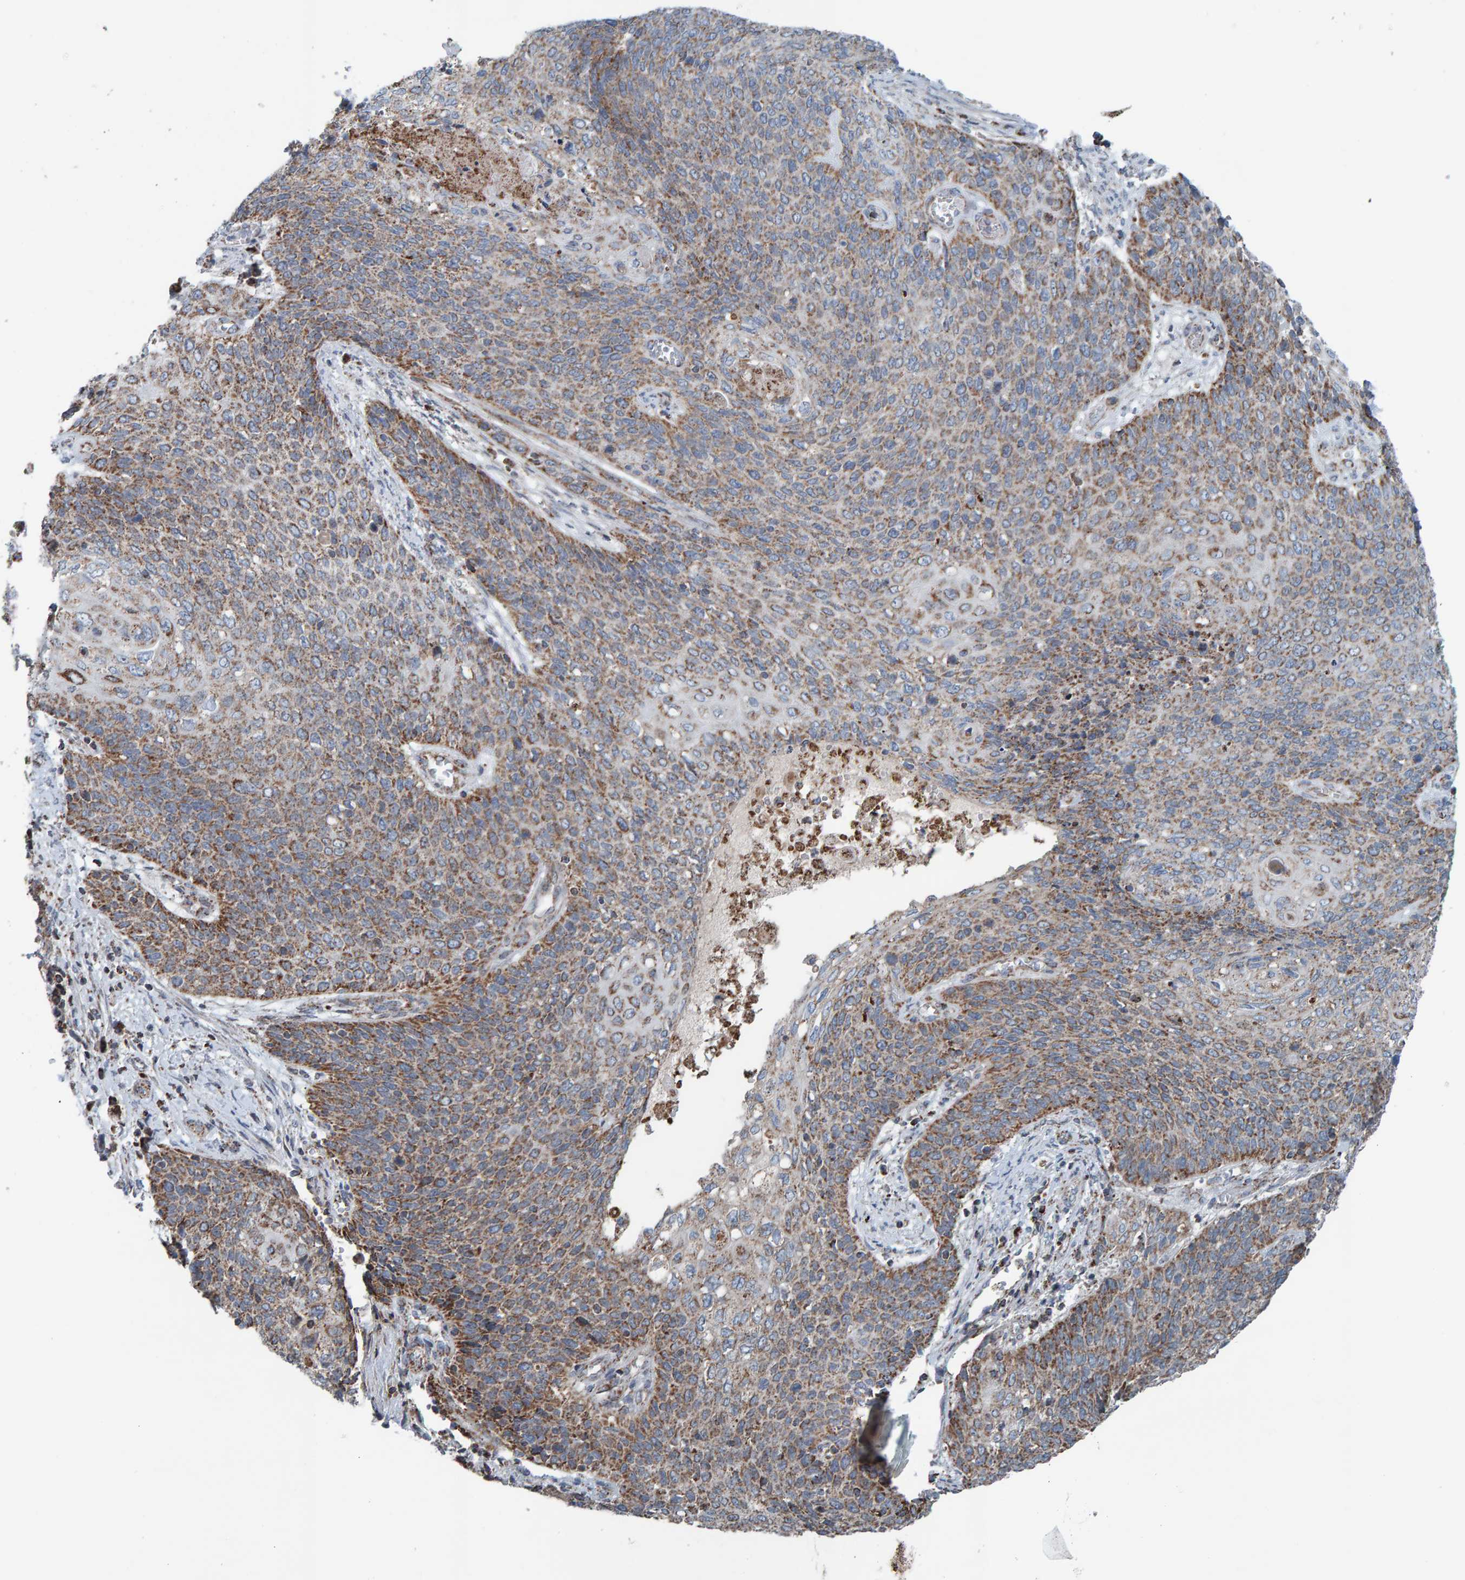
{"staining": {"intensity": "moderate", "quantity": "25%-75%", "location": "cytoplasmic/membranous"}, "tissue": "cervical cancer", "cell_type": "Tumor cells", "image_type": "cancer", "snomed": [{"axis": "morphology", "description": "Squamous cell carcinoma, NOS"}, {"axis": "topography", "description": "Cervix"}], "caption": "Squamous cell carcinoma (cervical) stained with a brown dye demonstrates moderate cytoplasmic/membranous positive staining in about 25%-75% of tumor cells.", "gene": "ZNF48", "patient": {"sex": "female", "age": 39}}